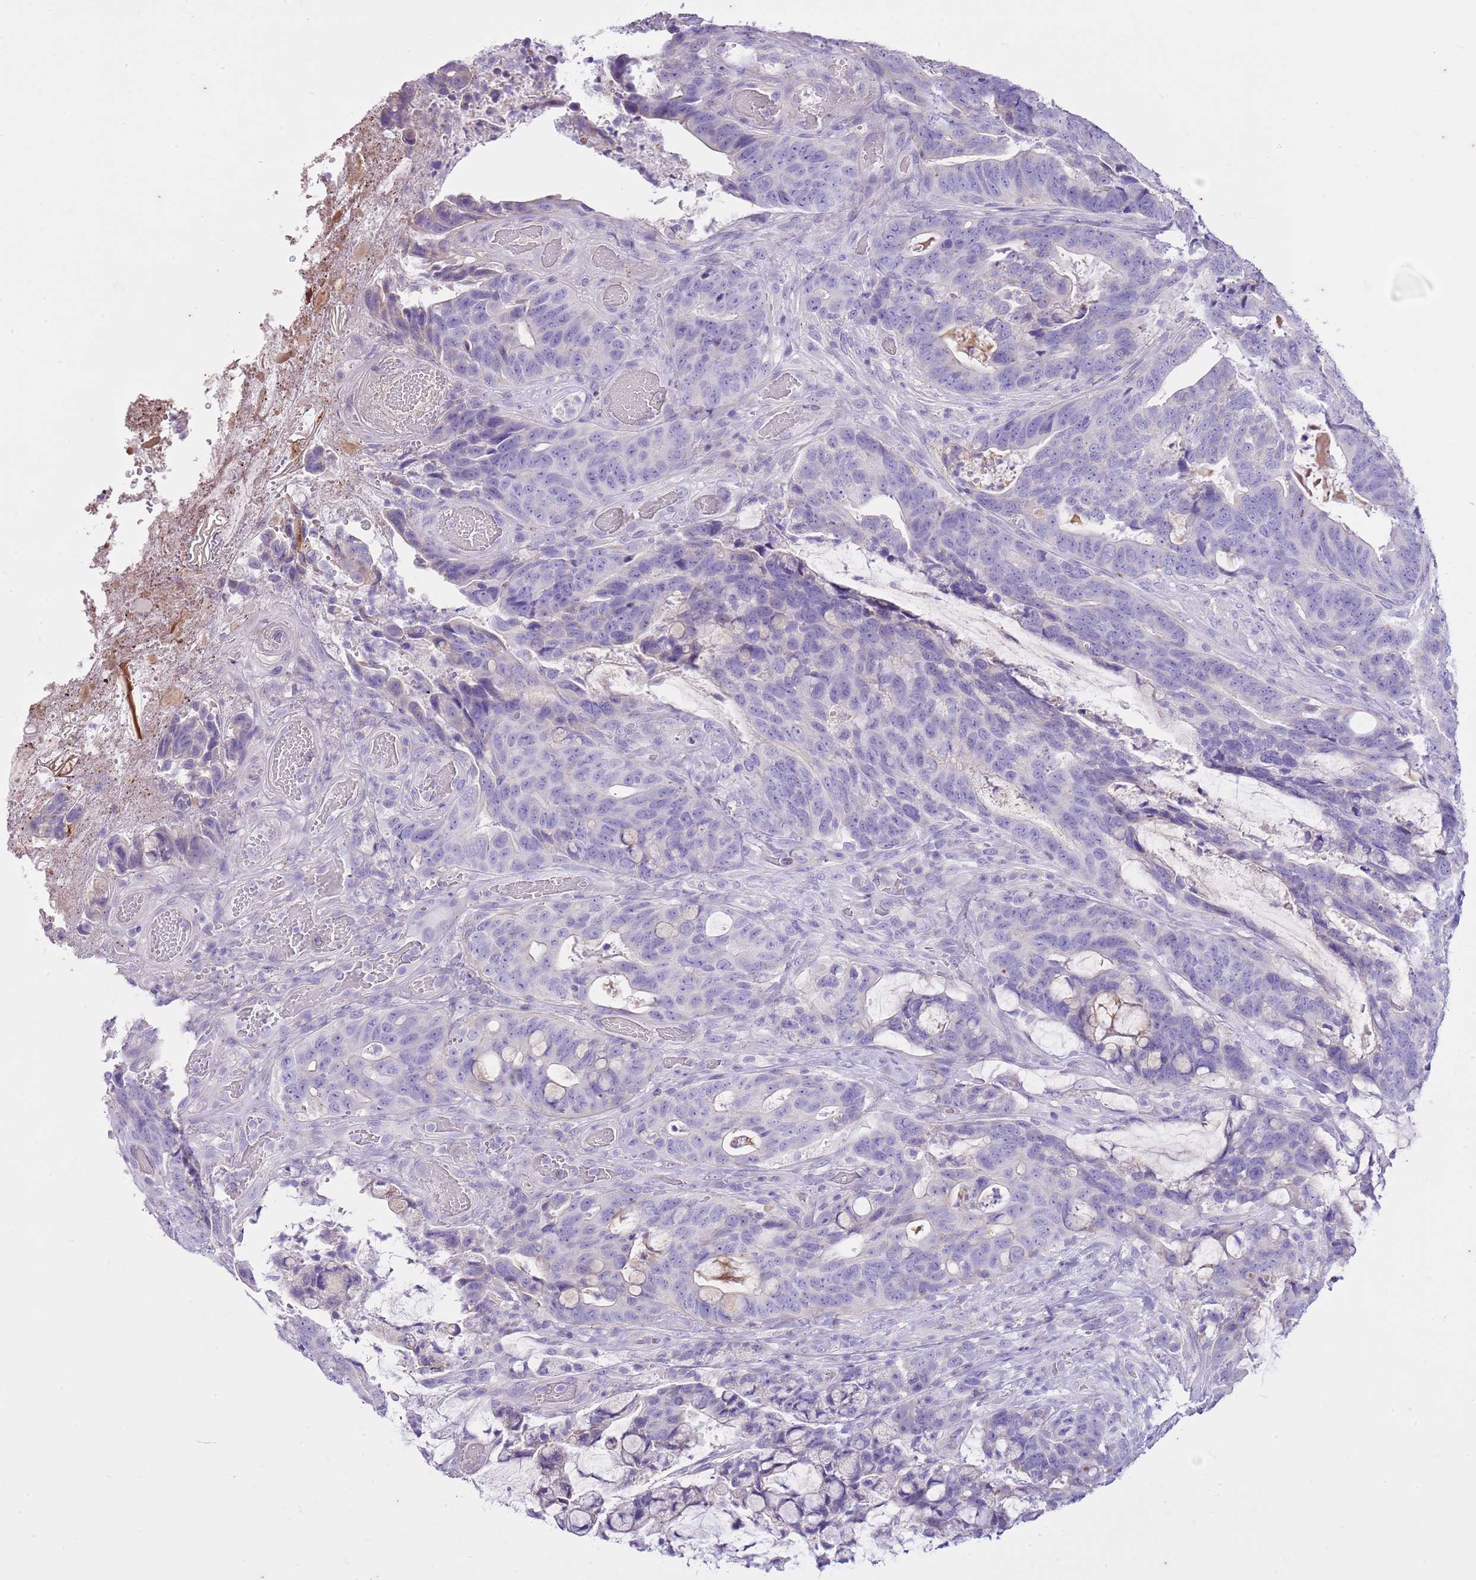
{"staining": {"intensity": "negative", "quantity": "none", "location": "none"}, "tissue": "colorectal cancer", "cell_type": "Tumor cells", "image_type": "cancer", "snomed": [{"axis": "morphology", "description": "Adenocarcinoma, NOS"}, {"axis": "topography", "description": "Colon"}], "caption": "Immunohistochemistry histopathology image of neoplastic tissue: adenocarcinoma (colorectal) stained with DAB displays no significant protein expression in tumor cells.", "gene": "CNPPD1", "patient": {"sex": "female", "age": 82}}